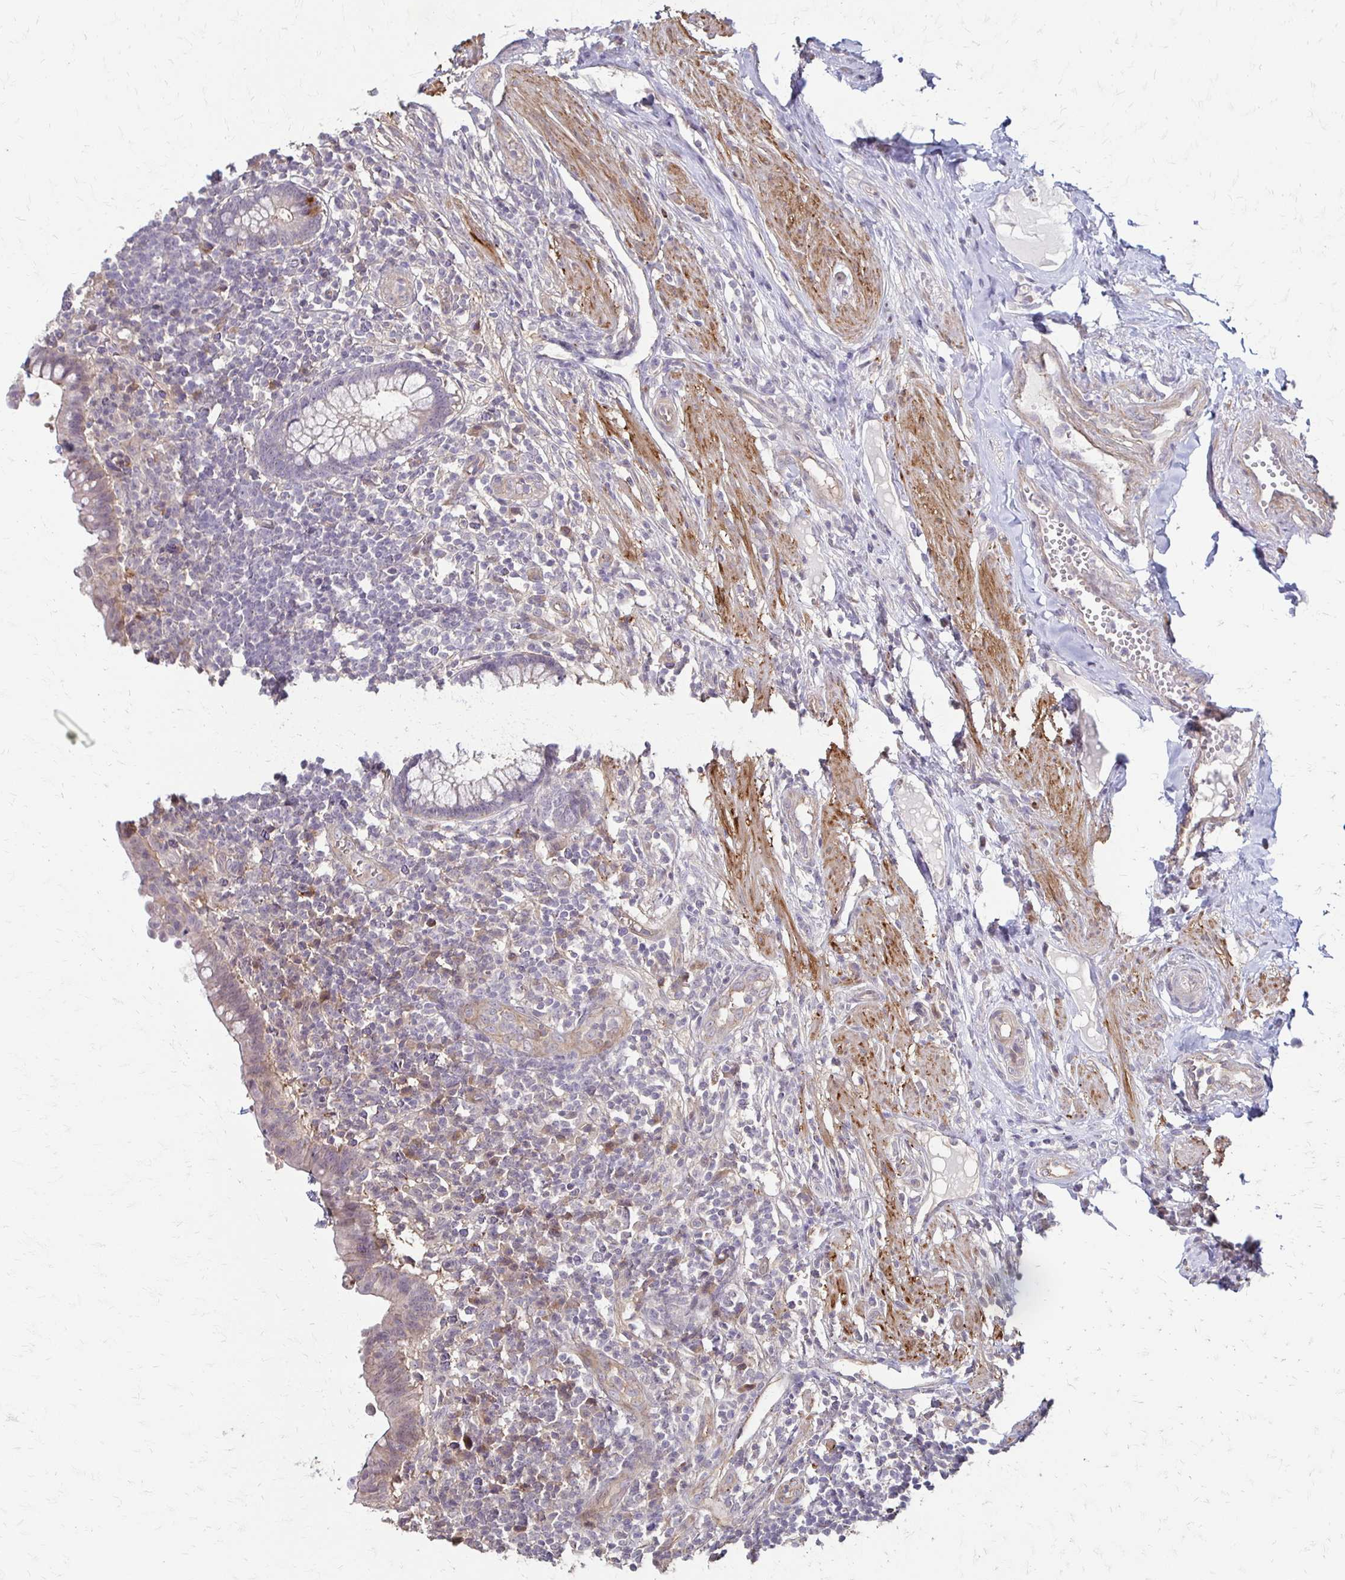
{"staining": {"intensity": "weak", "quantity": "<25%", "location": "cytoplasmic/membranous"}, "tissue": "appendix", "cell_type": "Glandular cells", "image_type": "normal", "snomed": [{"axis": "morphology", "description": "Normal tissue, NOS"}, {"axis": "topography", "description": "Appendix"}], "caption": "Glandular cells are negative for protein expression in unremarkable human appendix. (IHC, brightfield microscopy, high magnification).", "gene": "CFL2", "patient": {"sex": "female", "age": 56}}